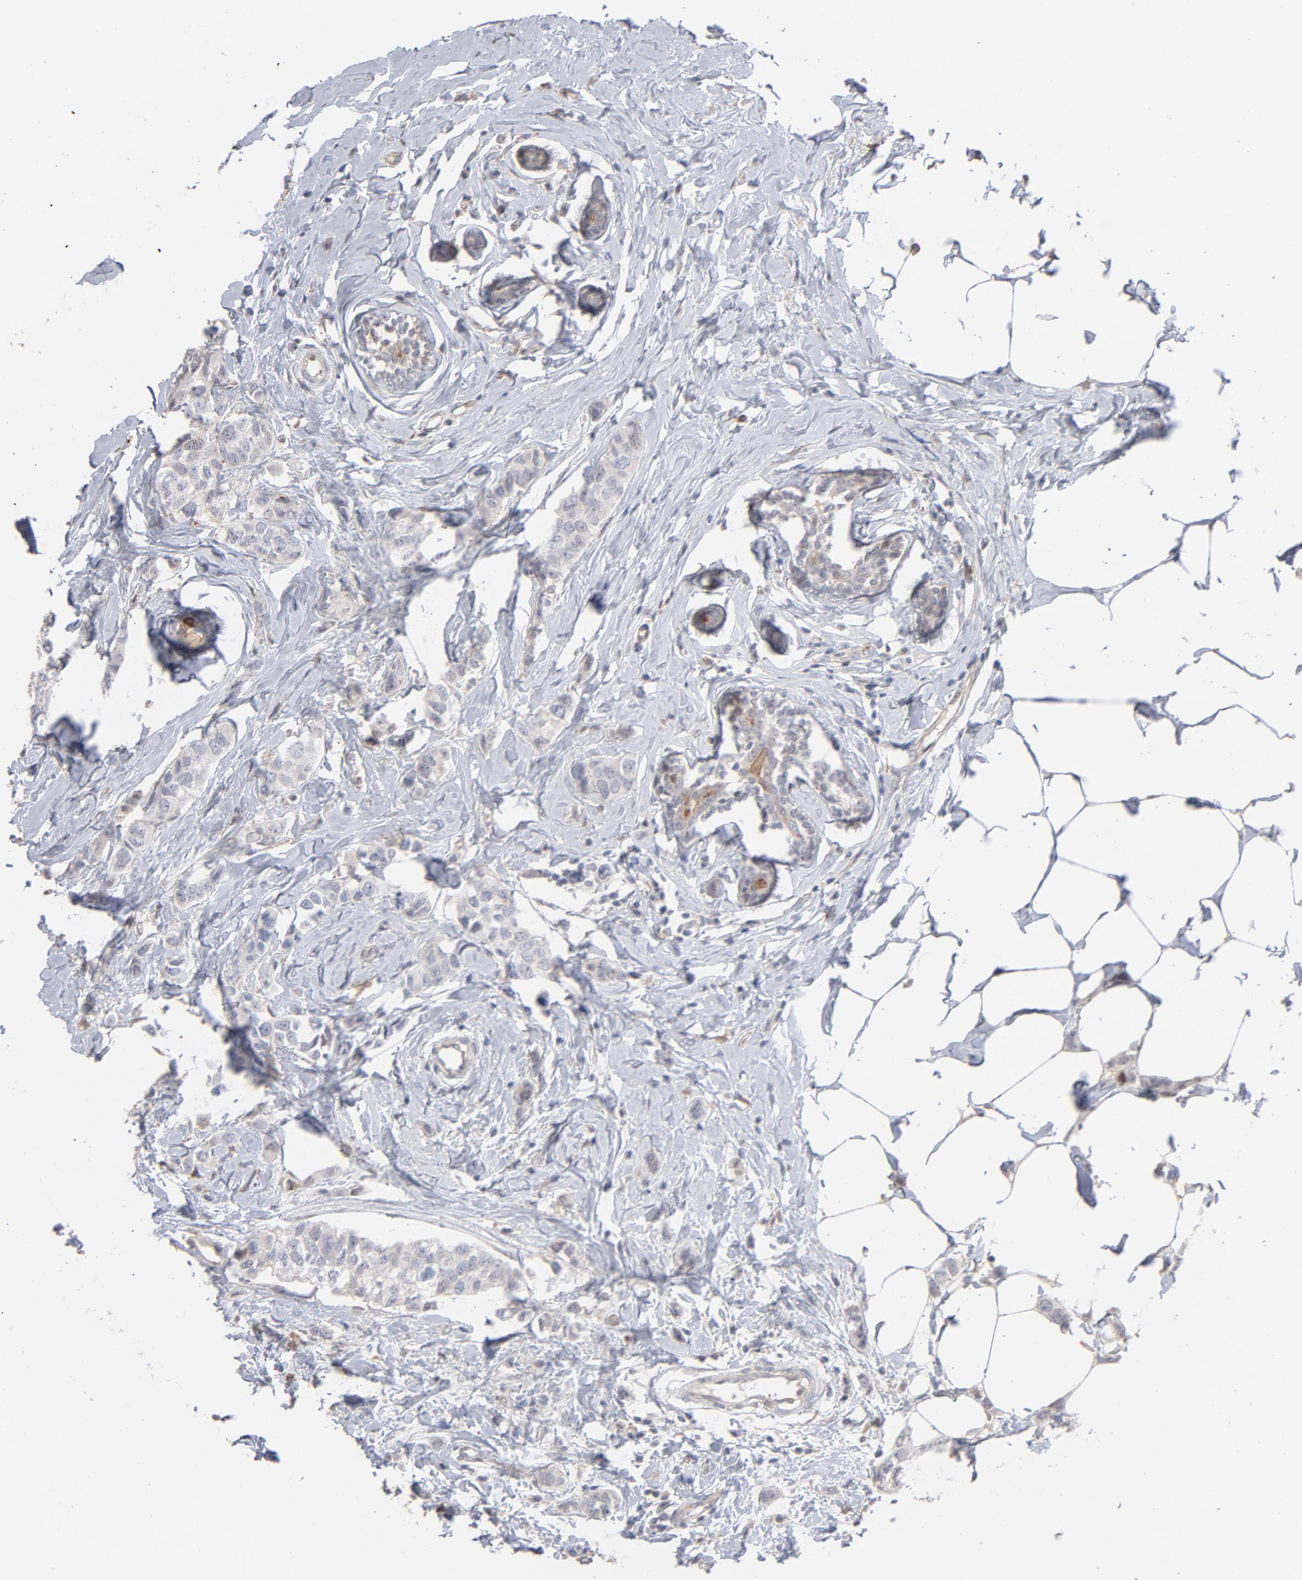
{"staining": {"intensity": "weak", "quantity": "<25%", "location": "cytoplasmic/membranous"}, "tissue": "breast cancer", "cell_type": "Tumor cells", "image_type": "cancer", "snomed": [{"axis": "morphology", "description": "Normal tissue, NOS"}, {"axis": "morphology", "description": "Duct carcinoma"}, {"axis": "topography", "description": "Breast"}], "caption": "Immunohistochemistry of human breast cancer reveals no expression in tumor cells.", "gene": "PNMA1", "patient": {"sex": "female", "age": 50}}